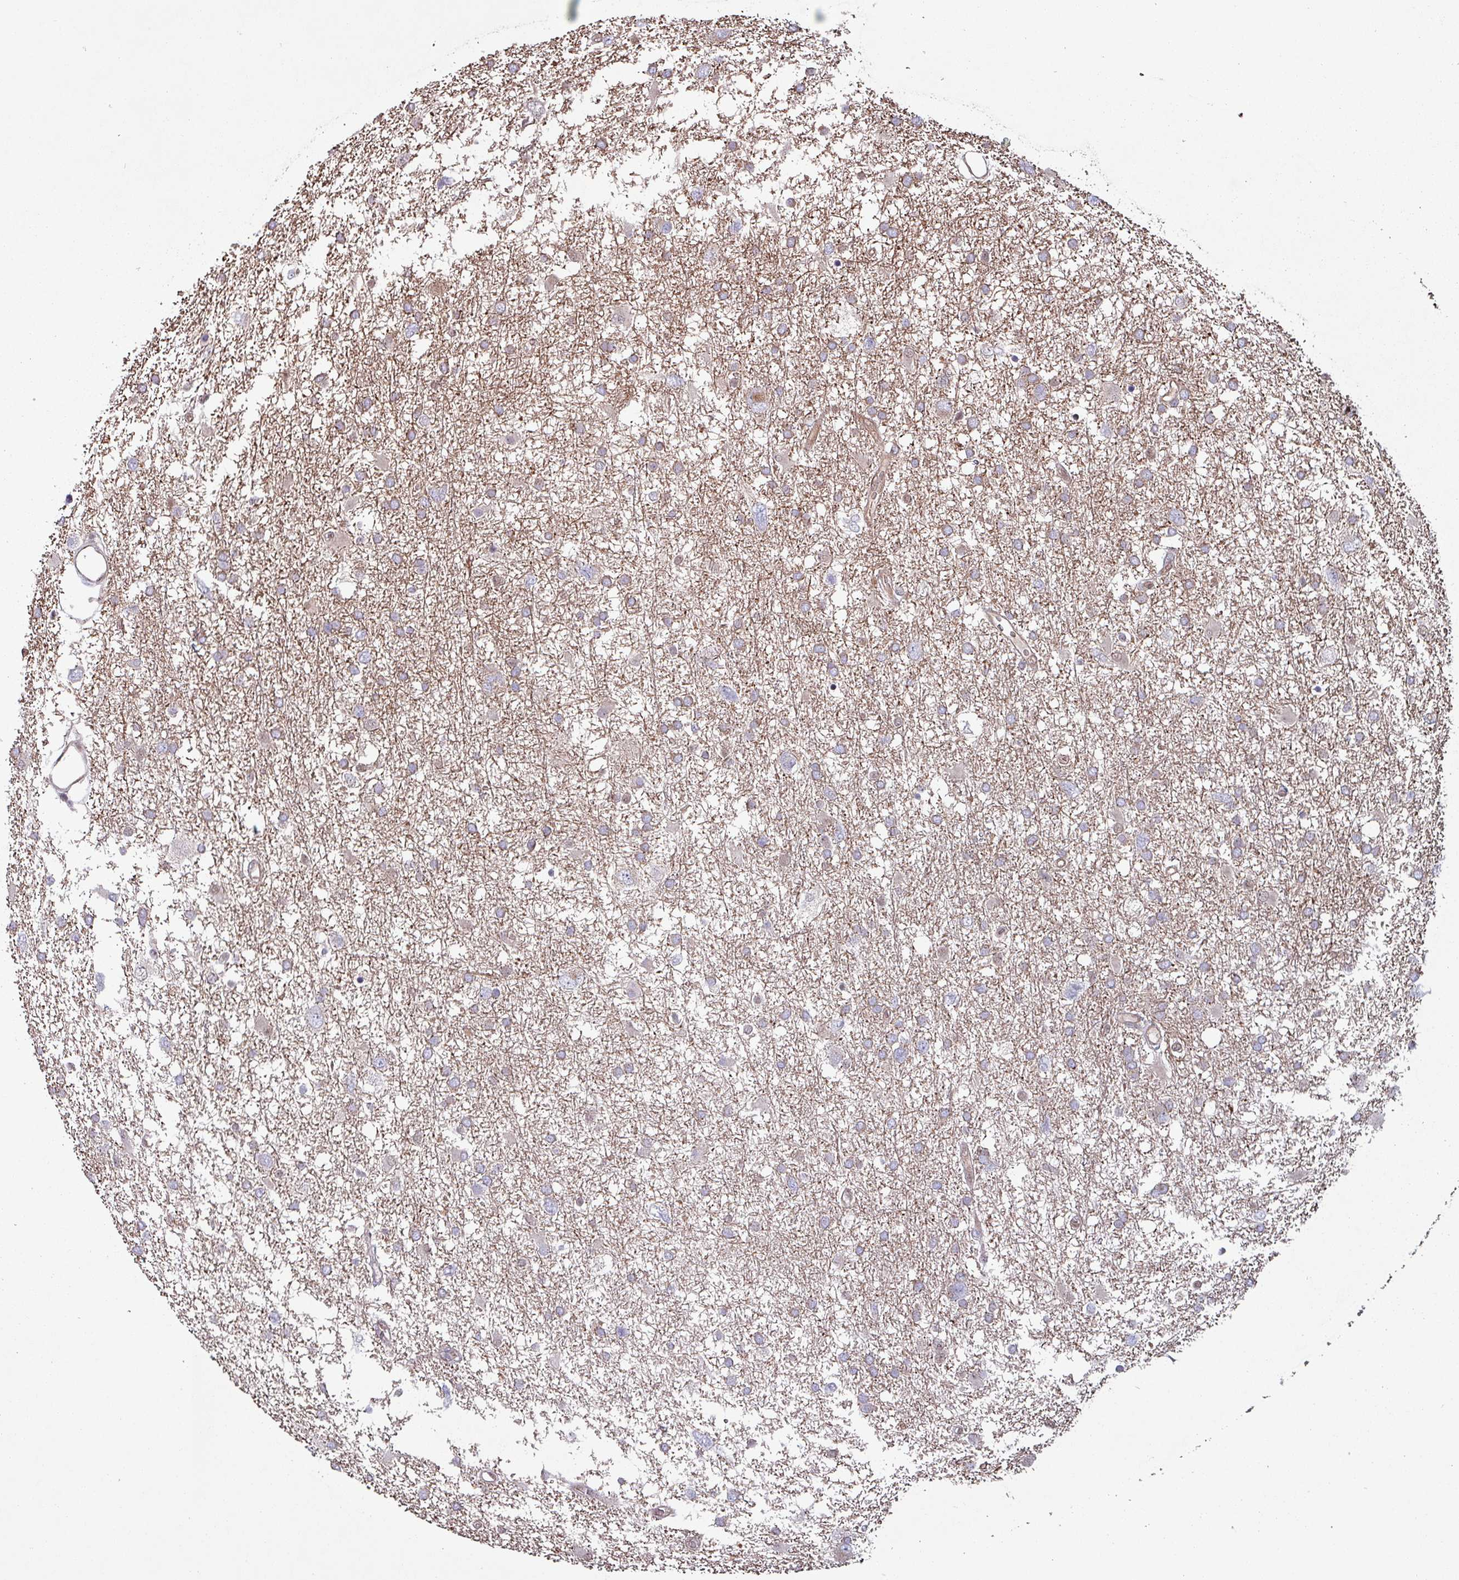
{"staining": {"intensity": "moderate", "quantity": "25%-75%", "location": "cytoplasmic/membranous"}, "tissue": "glioma", "cell_type": "Tumor cells", "image_type": "cancer", "snomed": [{"axis": "morphology", "description": "Glioma, malignant, High grade"}, {"axis": "topography", "description": "Brain"}], "caption": "DAB (3,3'-diaminobenzidine) immunohistochemical staining of malignant glioma (high-grade) demonstrates moderate cytoplasmic/membranous protein staining in about 25%-75% of tumor cells. The protein of interest is stained brown, and the nuclei are stained in blue (DAB (3,3'-diaminobenzidine) IHC with brightfield microscopy, high magnification).", "gene": "PSMB8", "patient": {"sex": "male", "age": 61}}